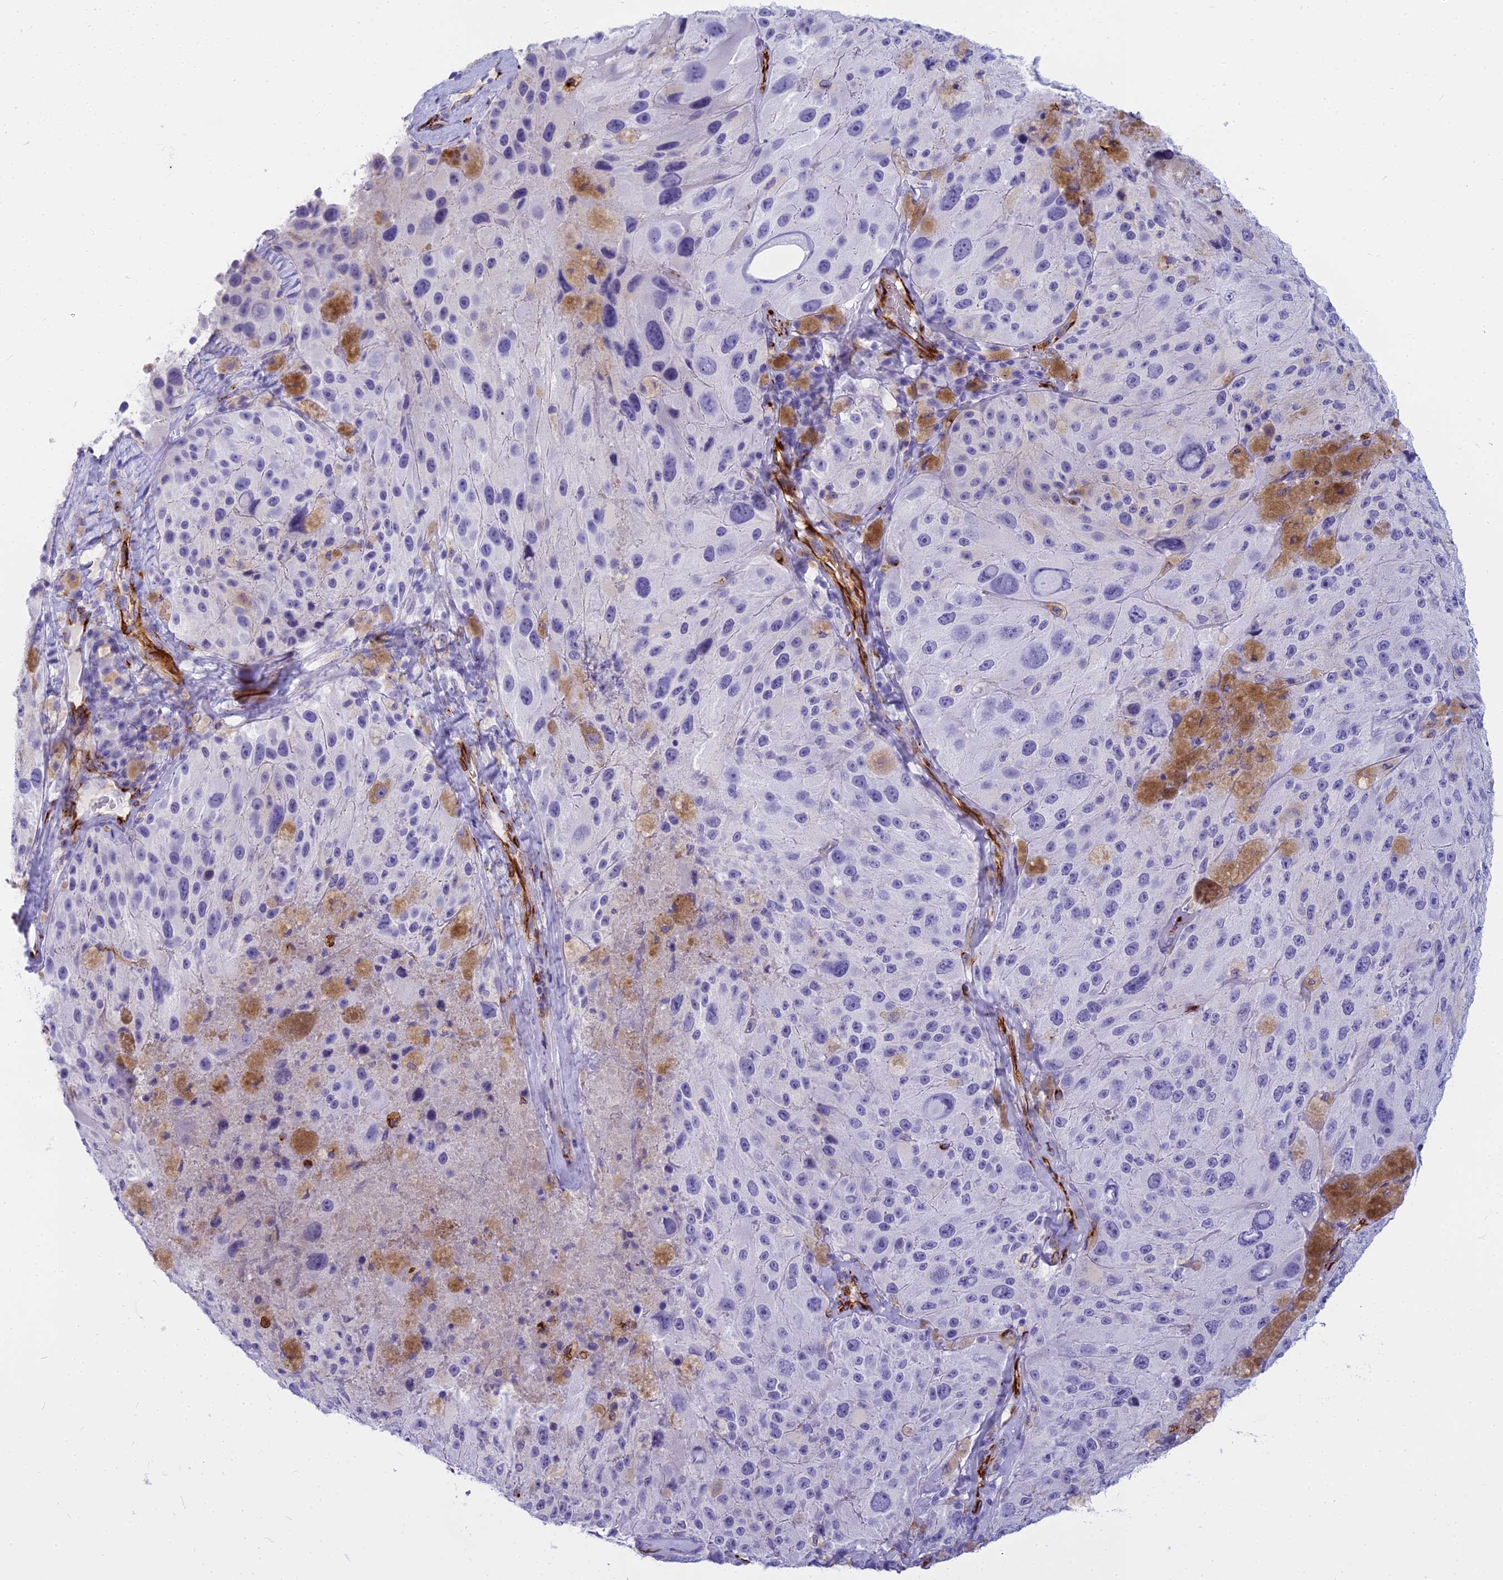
{"staining": {"intensity": "negative", "quantity": "none", "location": "none"}, "tissue": "melanoma", "cell_type": "Tumor cells", "image_type": "cancer", "snomed": [{"axis": "morphology", "description": "Malignant melanoma, Metastatic site"}, {"axis": "topography", "description": "Lymph node"}], "caption": "An image of melanoma stained for a protein reveals no brown staining in tumor cells.", "gene": "EVI2A", "patient": {"sex": "male", "age": 62}}